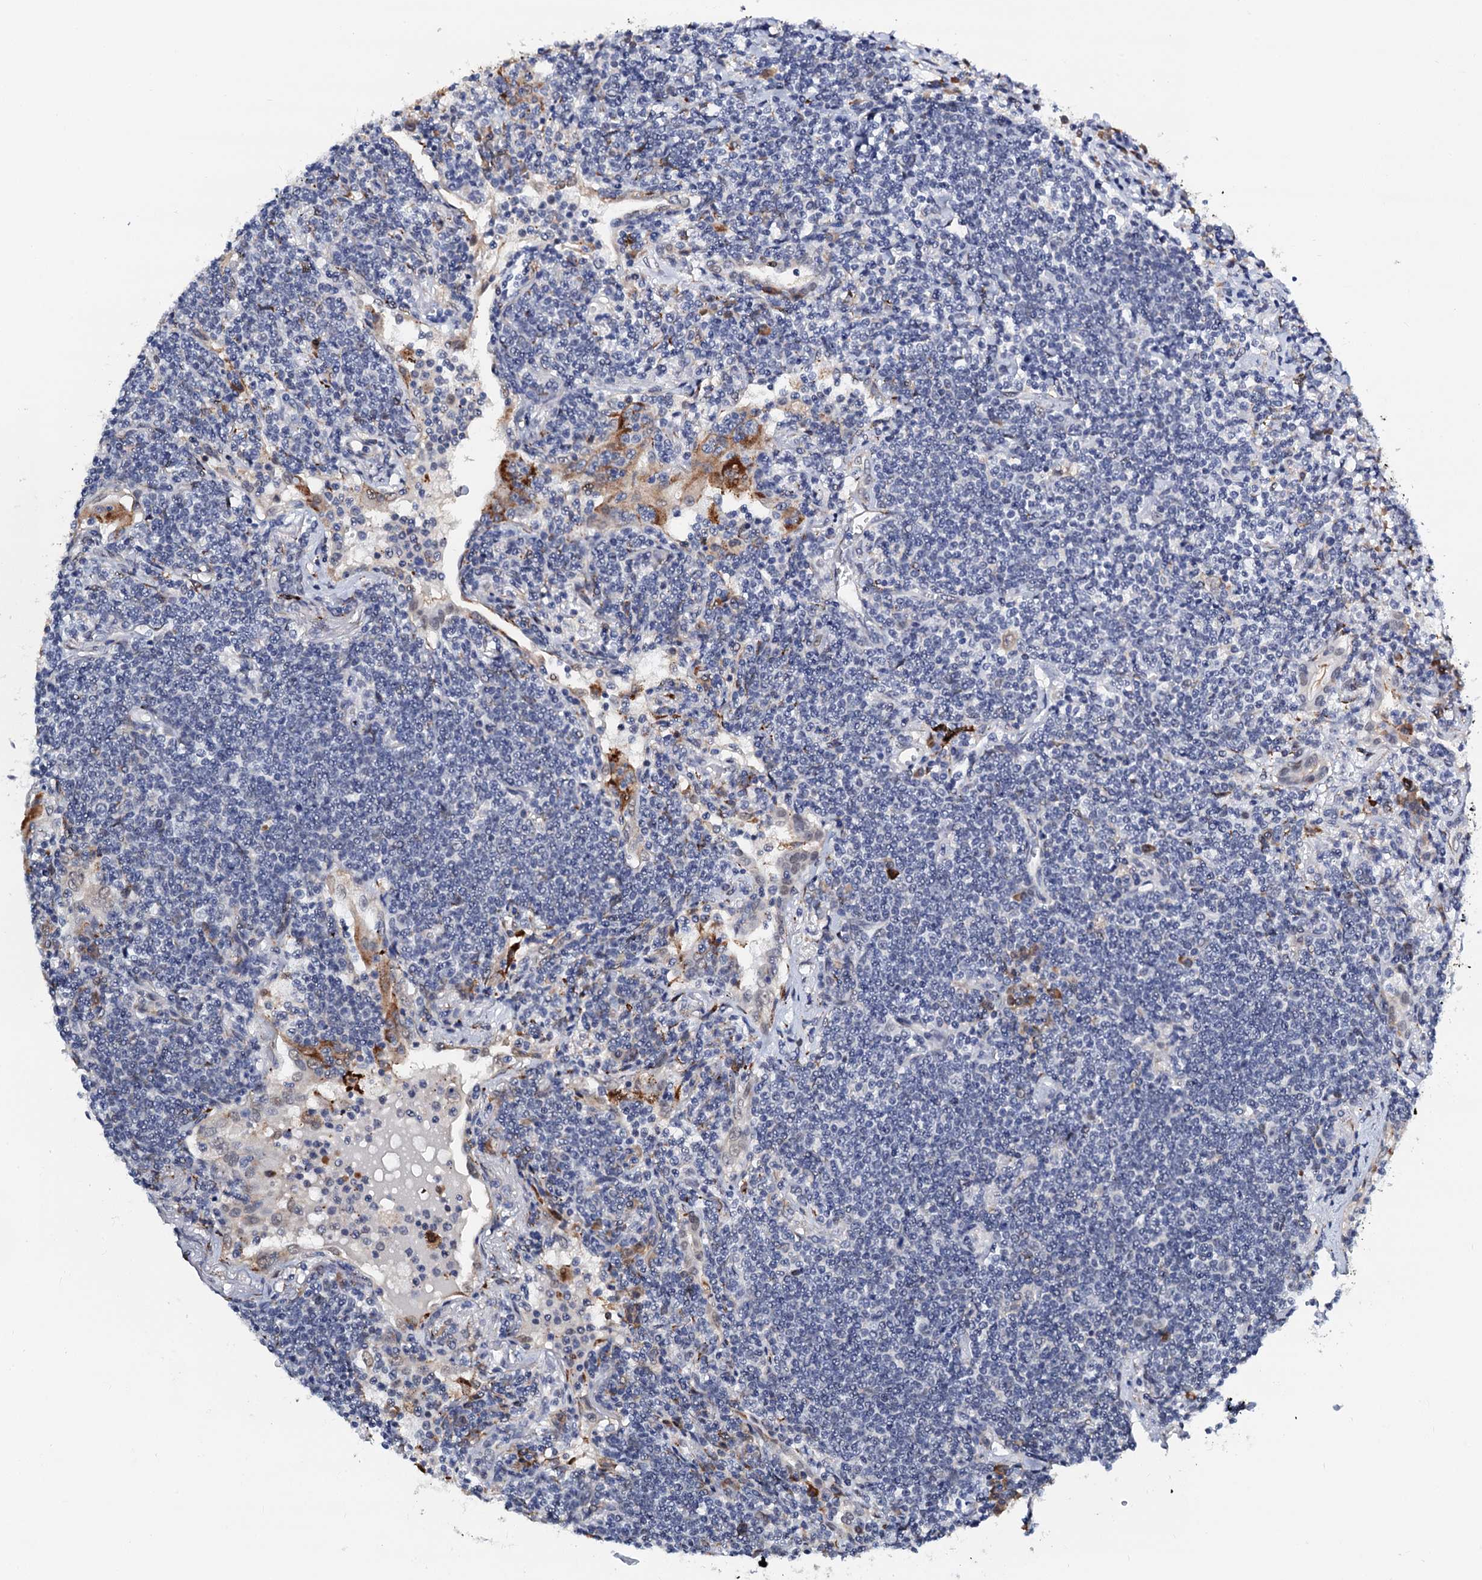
{"staining": {"intensity": "negative", "quantity": "none", "location": "none"}, "tissue": "lymphoma", "cell_type": "Tumor cells", "image_type": "cancer", "snomed": [{"axis": "morphology", "description": "Malignant lymphoma, non-Hodgkin's type, Low grade"}, {"axis": "topography", "description": "Lung"}], "caption": "Immunohistochemistry histopathology image of human low-grade malignant lymphoma, non-Hodgkin's type stained for a protein (brown), which demonstrates no staining in tumor cells.", "gene": "SLC7A10", "patient": {"sex": "female", "age": 71}}